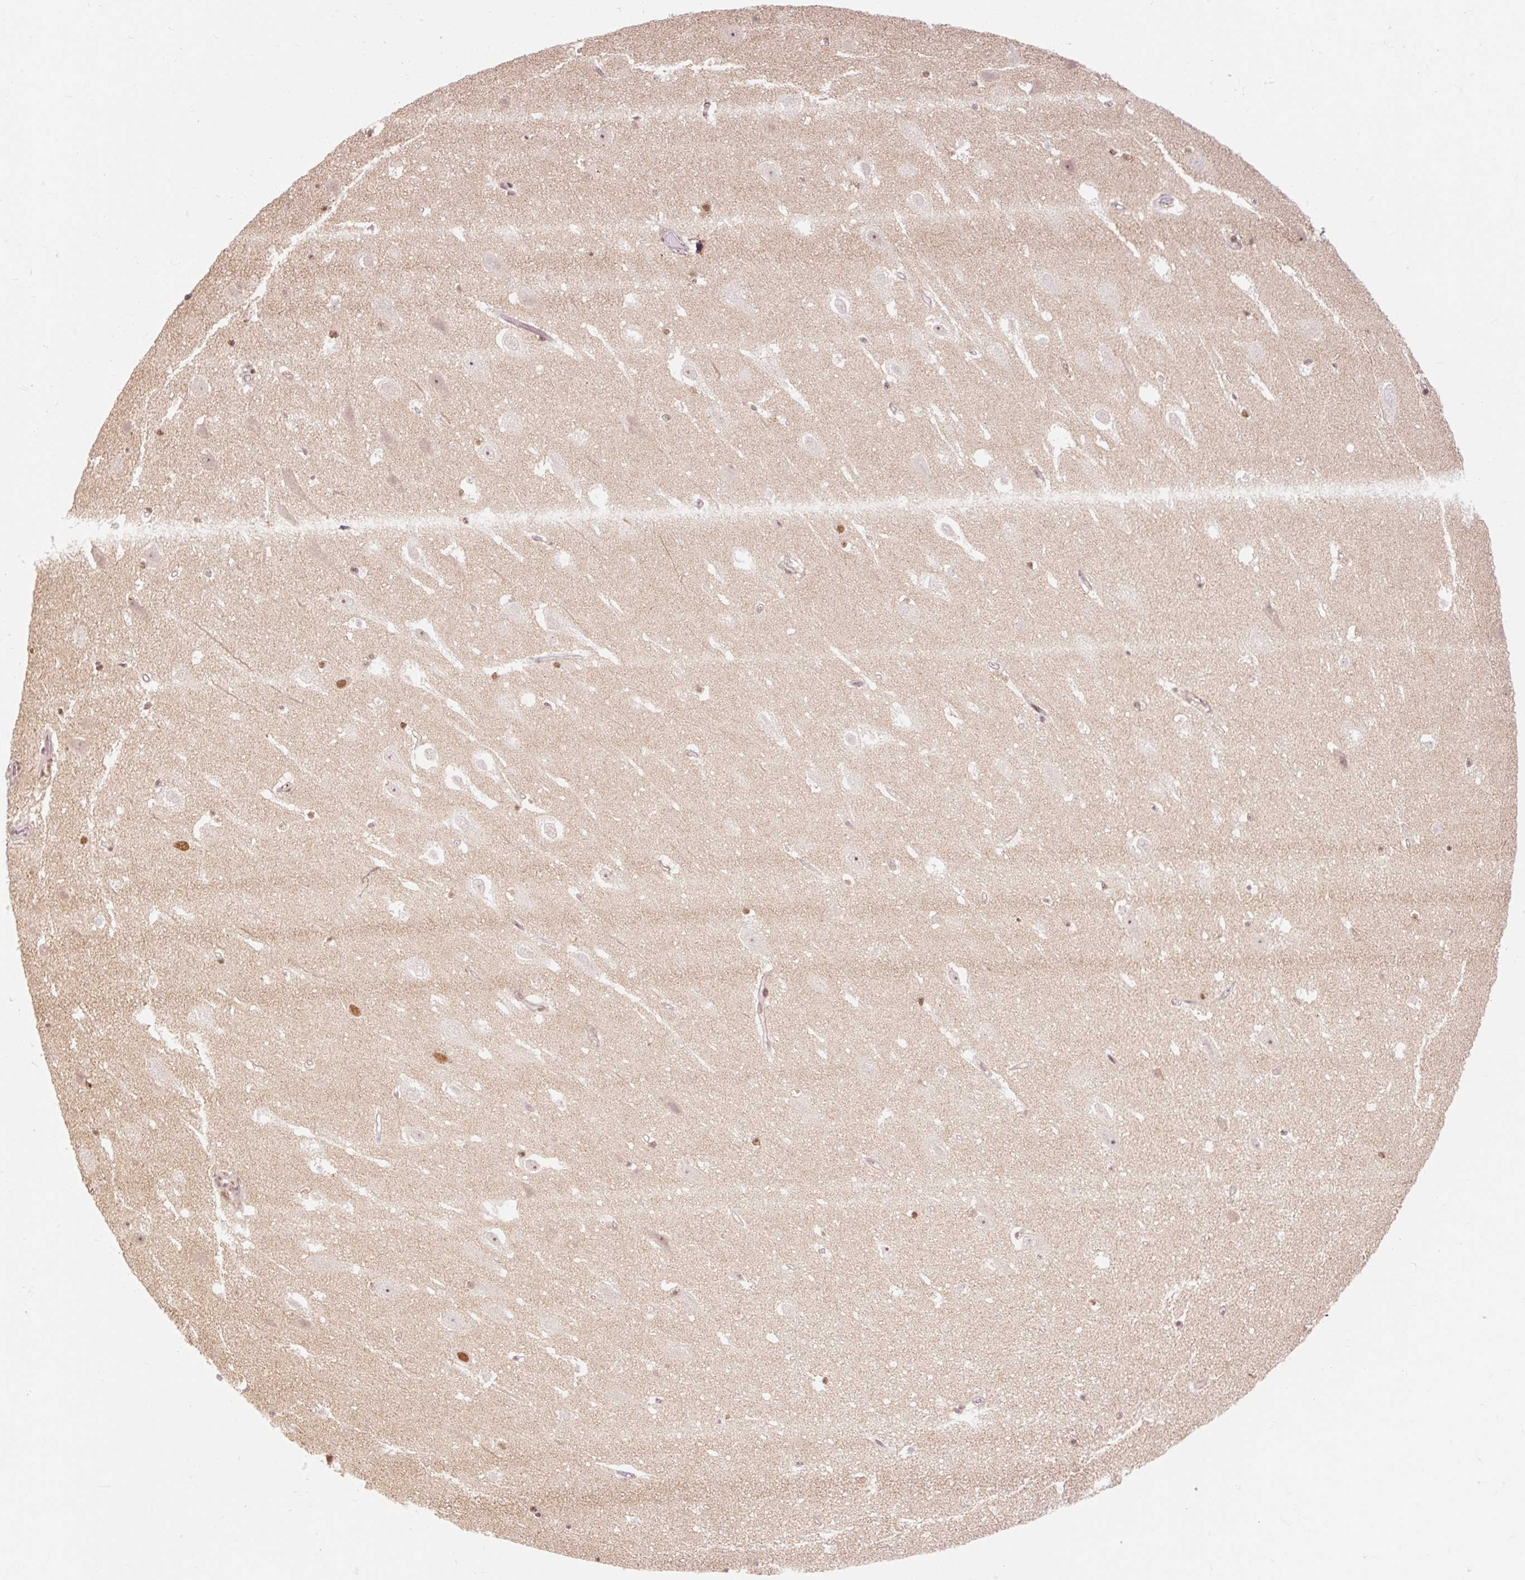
{"staining": {"intensity": "moderate", "quantity": "<25%", "location": "nuclear"}, "tissue": "hippocampus", "cell_type": "Glial cells", "image_type": "normal", "snomed": [{"axis": "morphology", "description": "Normal tissue, NOS"}, {"axis": "topography", "description": "Hippocampus"}], "caption": "Immunohistochemistry (IHC) (DAB (3,3'-diaminobenzidine)) staining of benign hippocampus displays moderate nuclear protein expression in approximately <25% of glial cells.", "gene": "CSTF1", "patient": {"sex": "male", "age": 37}}